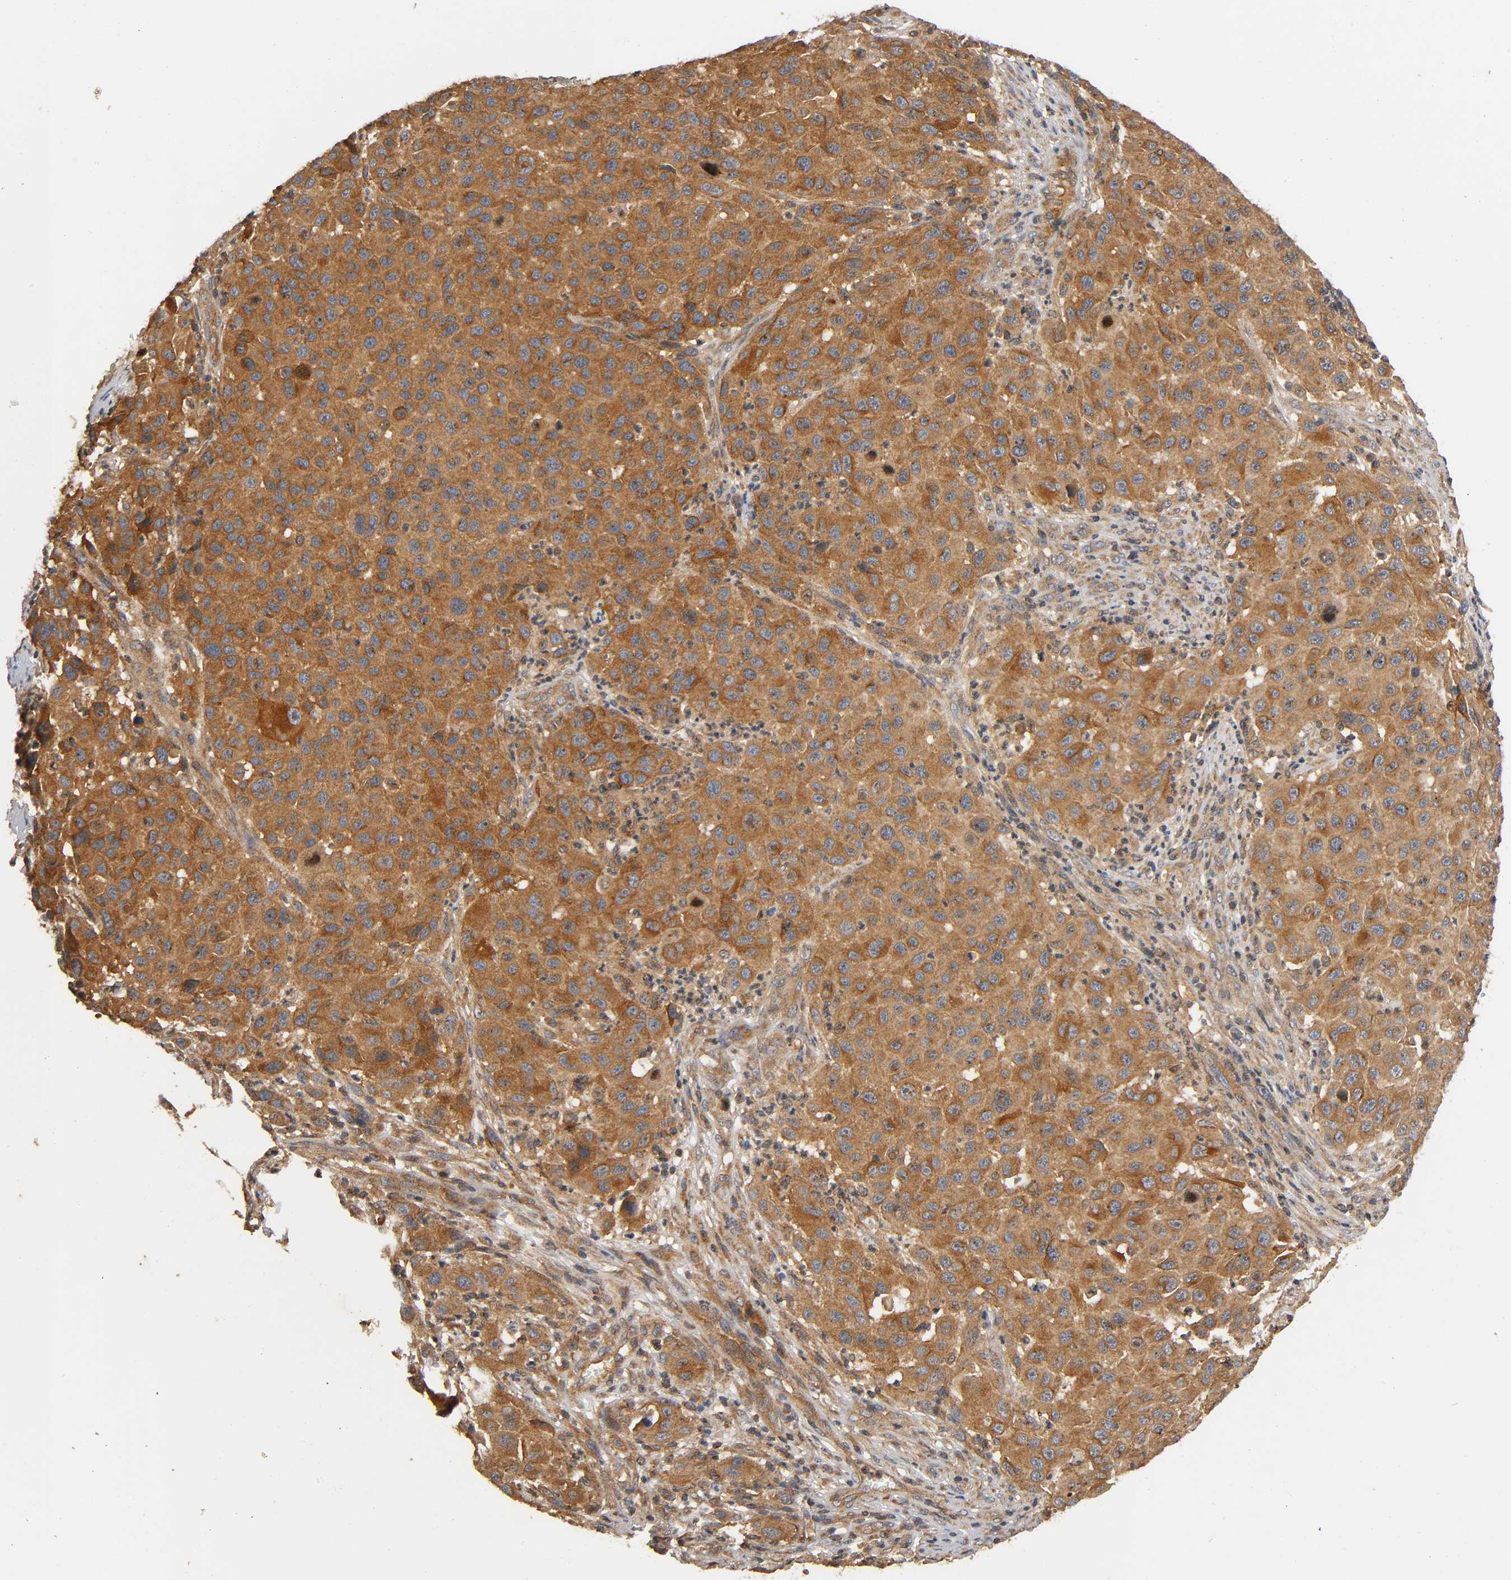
{"staining": {"intensity": "moderate", "quantity": ">75%", "location": "cytoplasmic/membranous"}, "tissue": "melanoma", "cell_type": "Tumor cells", "image_type": "cancer", "snomed": [{"axis": "morphology", "description": "Malignant melanoma, Metastatic site"}, {"axis": "topography", "description": "Lymph node"}], "caption": "Melanoma stained for a protein shows moderate cytoplasmic/membranous positivity in tumor cells. Nuclei are stained in blue.", "gene": "IKBKB", "patient": {"sex": "male", "age": 61}}